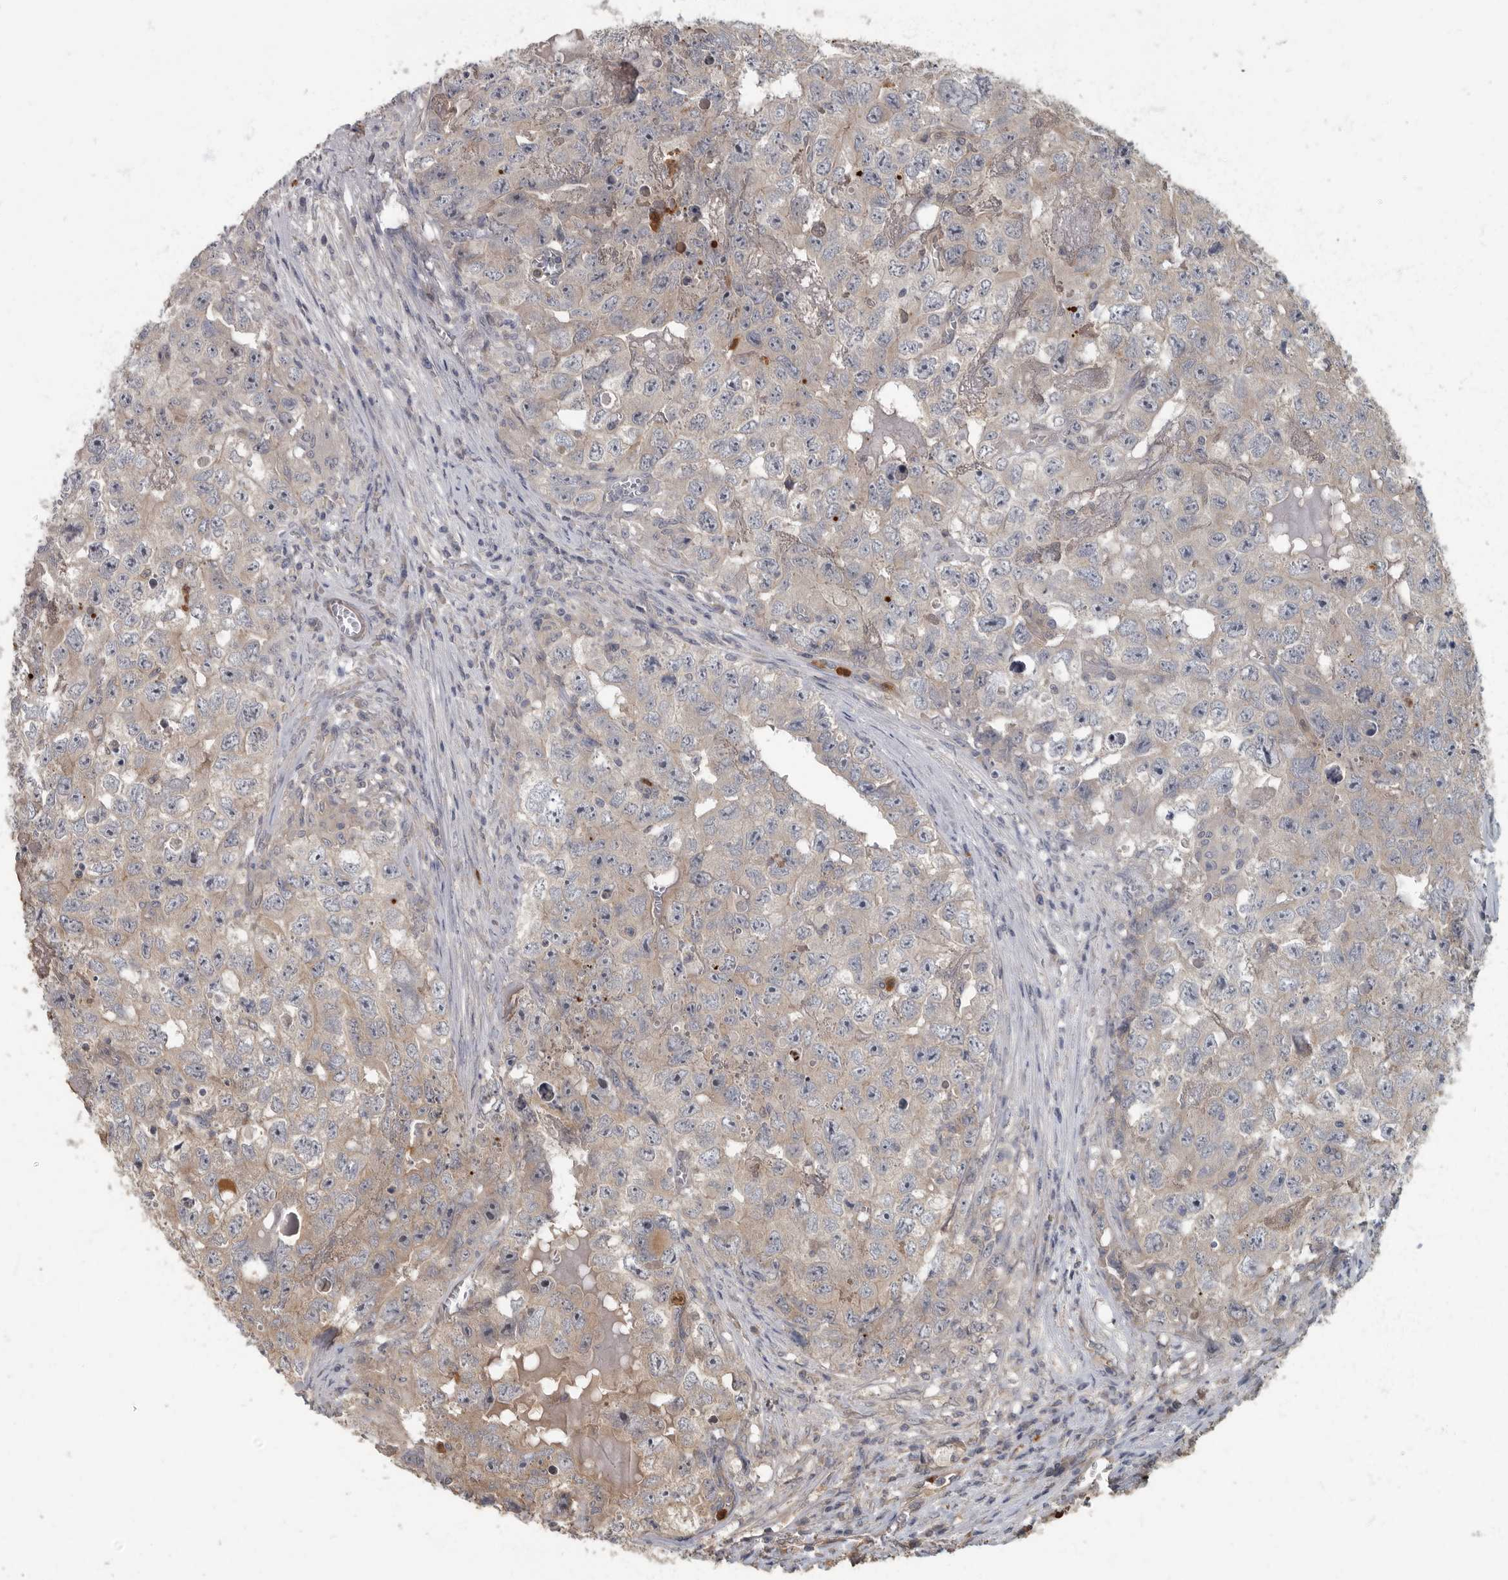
{"staining": {"intensity": "weak", "quantity": "25%-75%", "location": "cytoplasmic/membranous"}, "tissue": "testis cancer", "cell_type": "Tumor cells", "image_type": "cancer", "snomed": [{"axis": "morphology", "description": "Seminoma, NOS"}, {"axis": "morphology", "description": "Carcinoma, Embryonal, NOS"}, {"axis": "topography", "description": "Testis"}], "caption": "This image exhibits testis cancer (seminoma) stained with IHC to label a protein in brown. The cytoplasmic/membranous of tumor cells show weak positivity for the protein. Nuclei are counter-stained blue.", "gene": "DAAM1", "patient": {"sex": "male", "age": 43}}